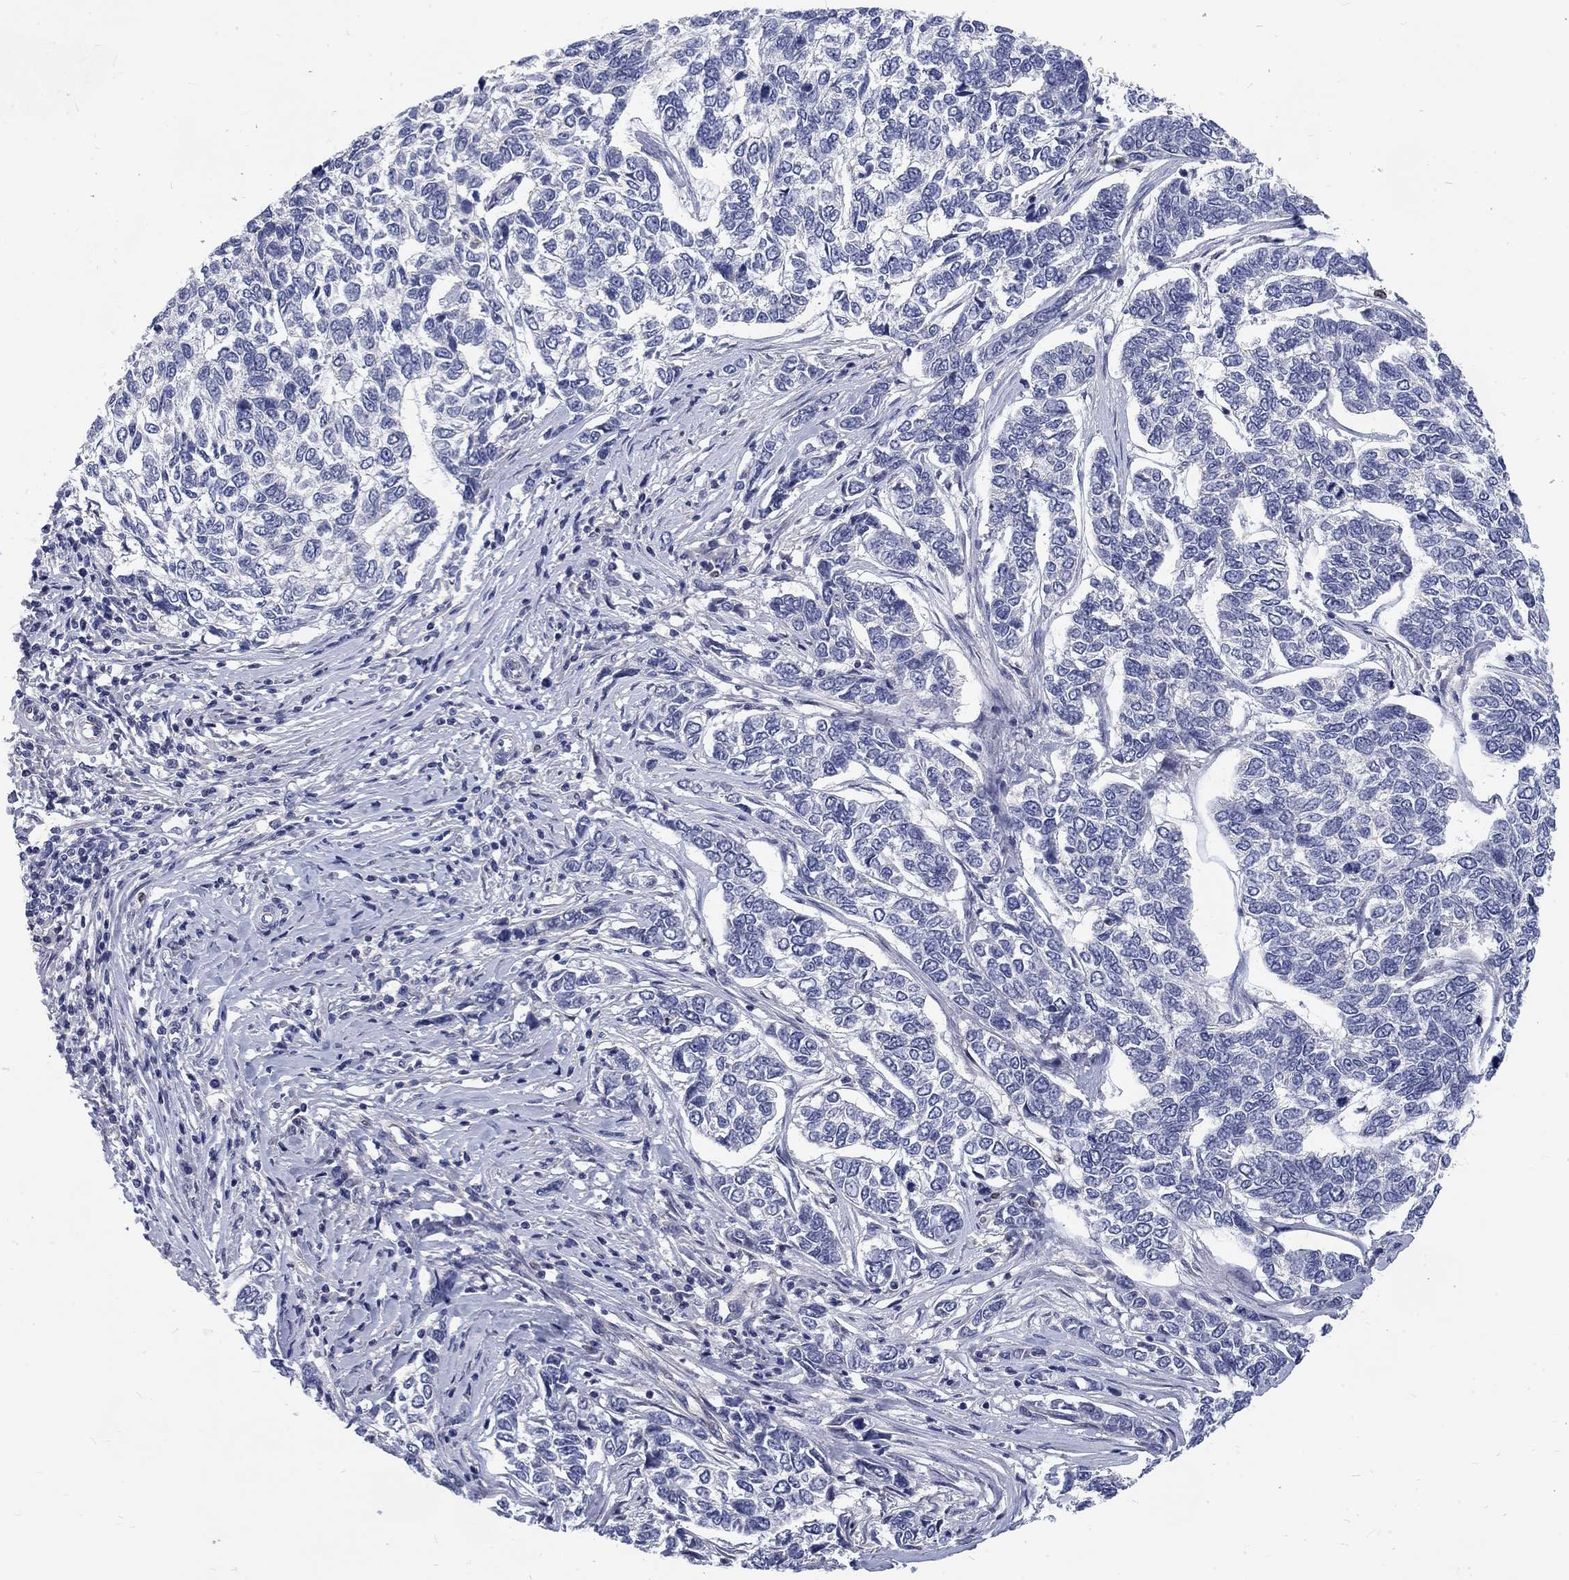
{"staining": {"intensity": "negative", "quantity": "none", "location": "none"}, "tissue": "skin cancer", "cell_type": "Tumor cells", "image_type": "cancer", "snomed": [{"axis": "morphology", "description": "Basal cell carcinoma"}, {"axis": "topography", "description": "Skin"}], "caption": "High magnification brightfield microscopy of skin cancer stained with DAB (brown) and counterstained with hematoxylin (blue): tumor cells show no significant staining.", "gene": "PHKA1", "patient": {"sex": "female", "age": 65}}